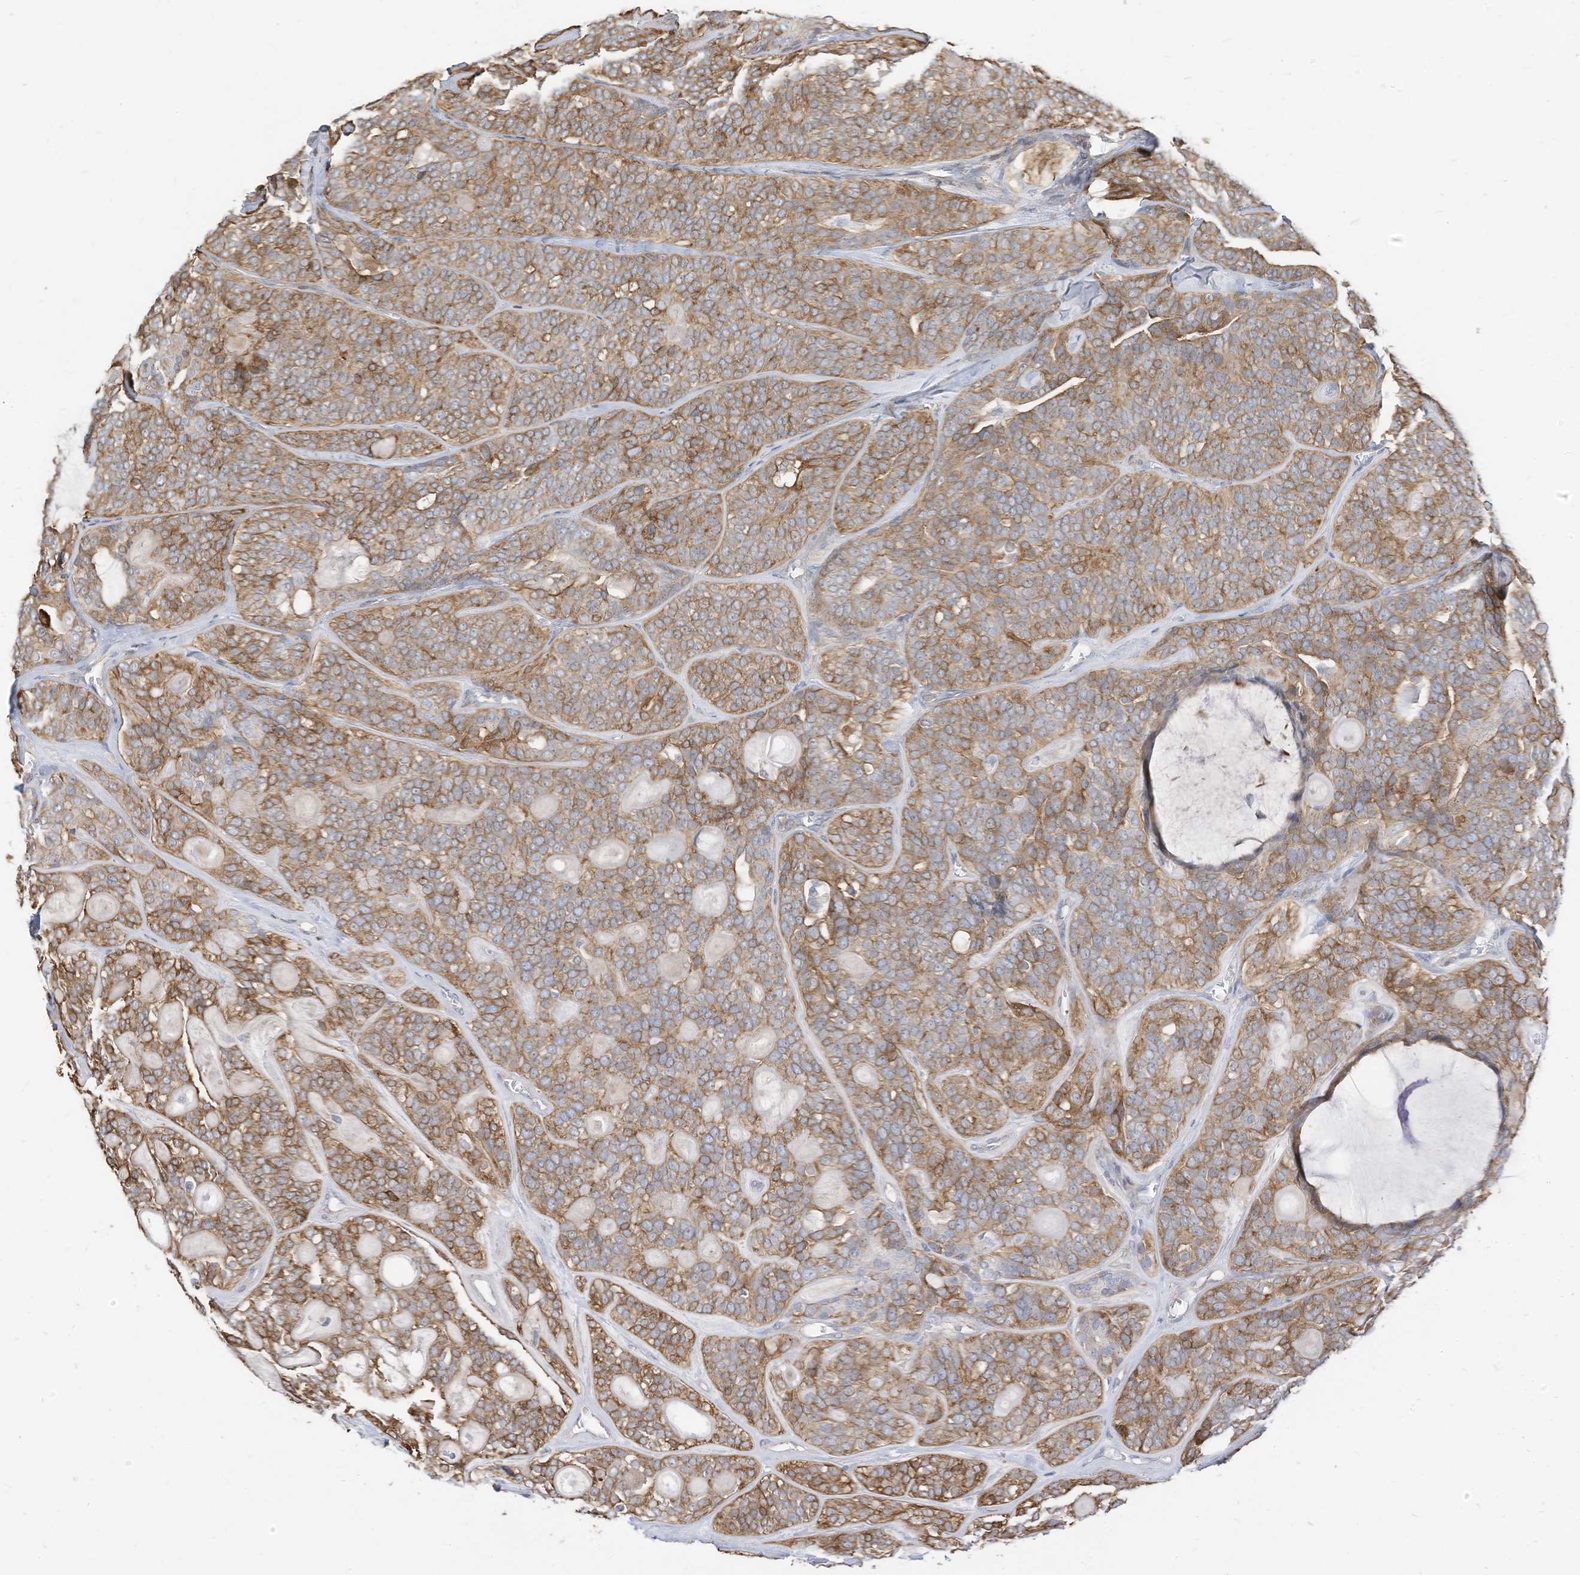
{"staining": {"intensity": "moderate", "quantity": ">75%", "location": "cytoplasmic/membranous"}, "tissue": "head and neck cancer", "cell_type": "Tumor cells", "image_type": "cancer", "snomed": [{"axis": "morphology", "description": "Adenocarcinoma, NOS"}, {"axis": "topography", "description": "Head-Neck"}], "caption": "Immunohistochemical staining of head and neck cancer shows medium levels of moderate cytoplasmic/membranous positivity in approximately >75% of tumor cells. (brown staining indicates protein expression, while blue staining denotes nuclei).", "gene": "ATP13A1", "patient": {"sex": "male", "age": 66}}